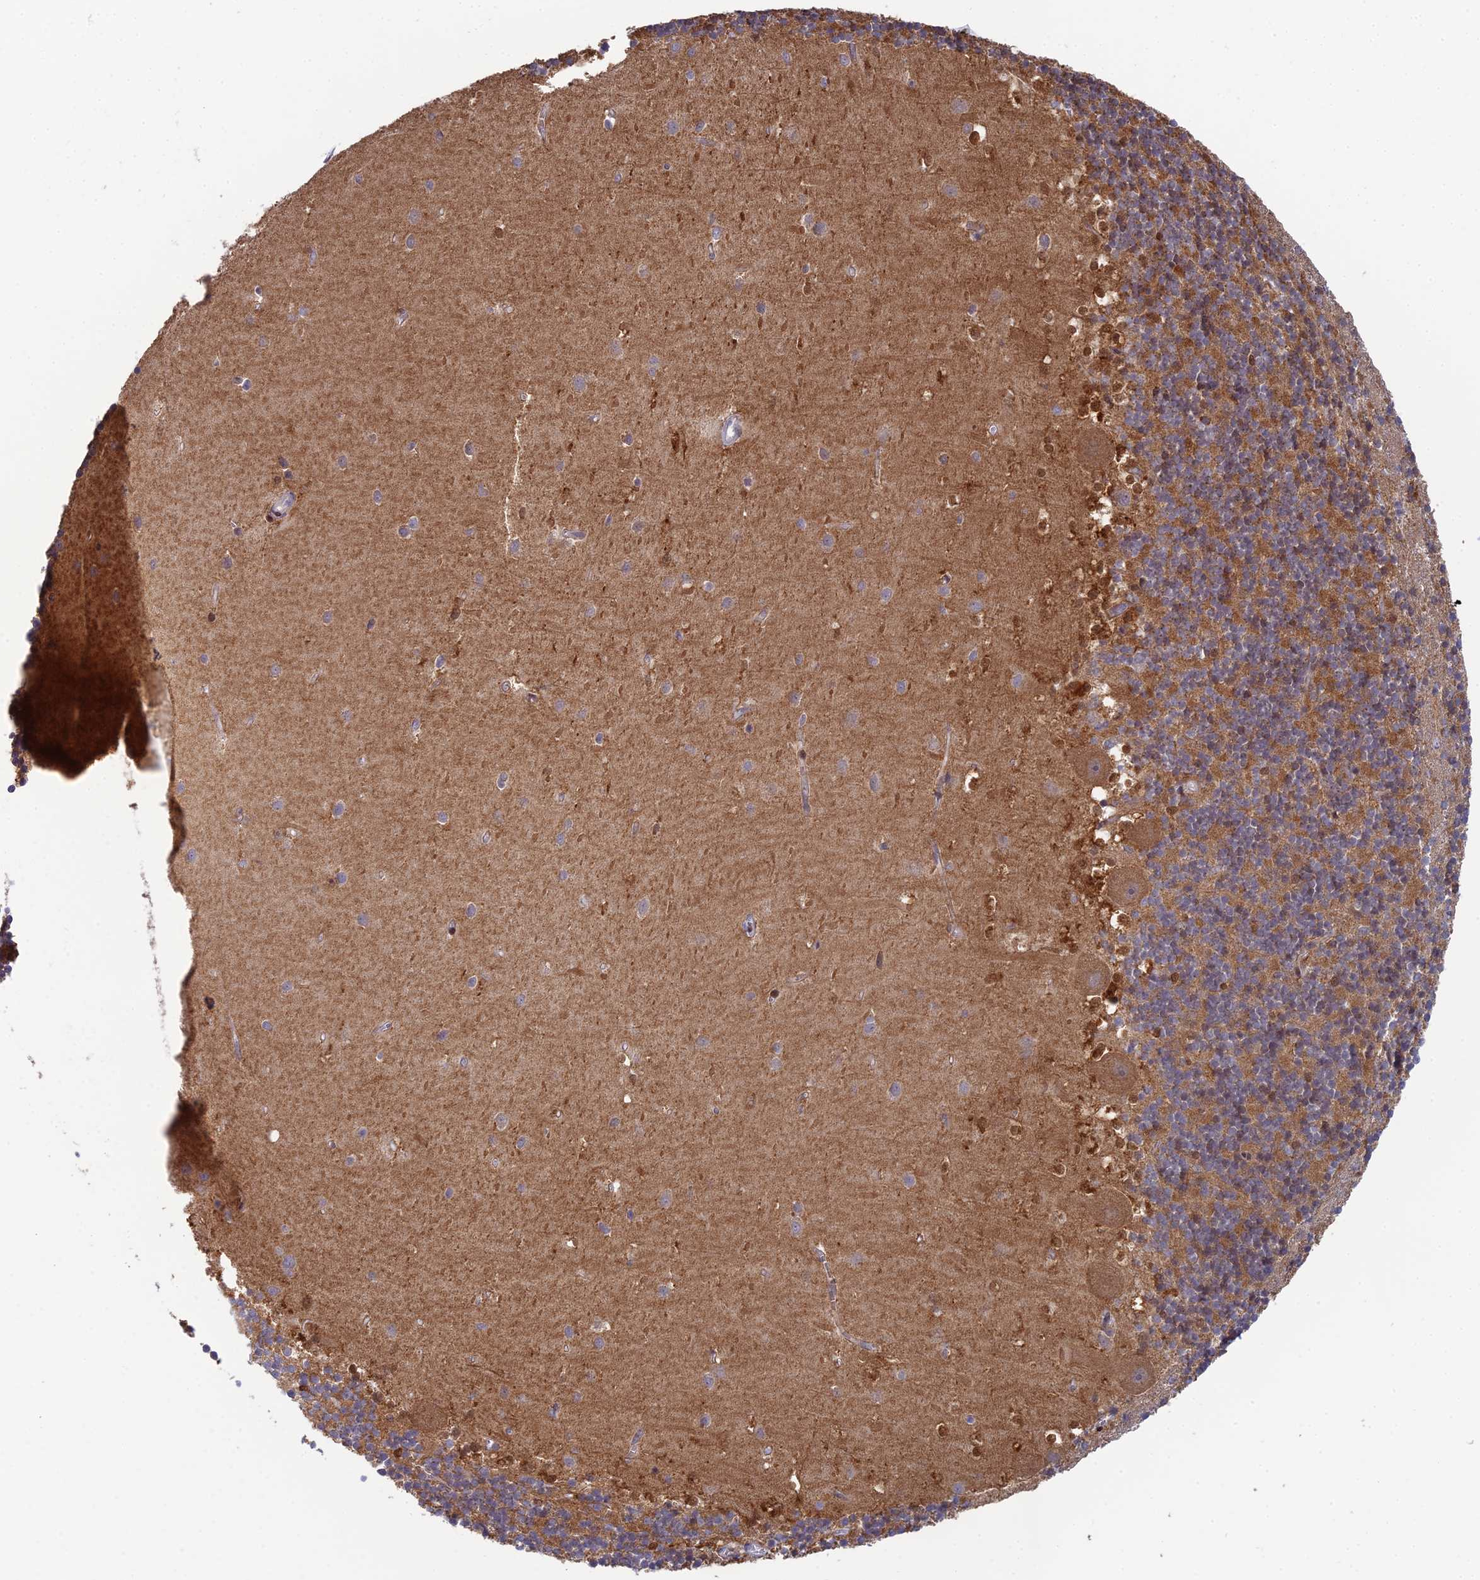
{"staining": {"intensity": "moderate", "quantity": ">75%", "location": "cytoplasmic/membranous"}, "tissue": "cerebellum", "cell_type": "Cells in granular layer", "image_type": "normal", "snomed": [{"axis": "morphology", "description": "Normal tissue, NOS"}, {"axis": "topography", "description": "Cerebellum"}], "caption": "Immunohistochemistry (IHC) micrograph of unremarkable cerebellum stained for a protein (brown), which reveals medium levels of moderate cytoplasmic/membranous positivity in approximately >75% of cells in granular layer.", "gene": "ELOA2", "patient": {"sex": "male", "age": 54}}